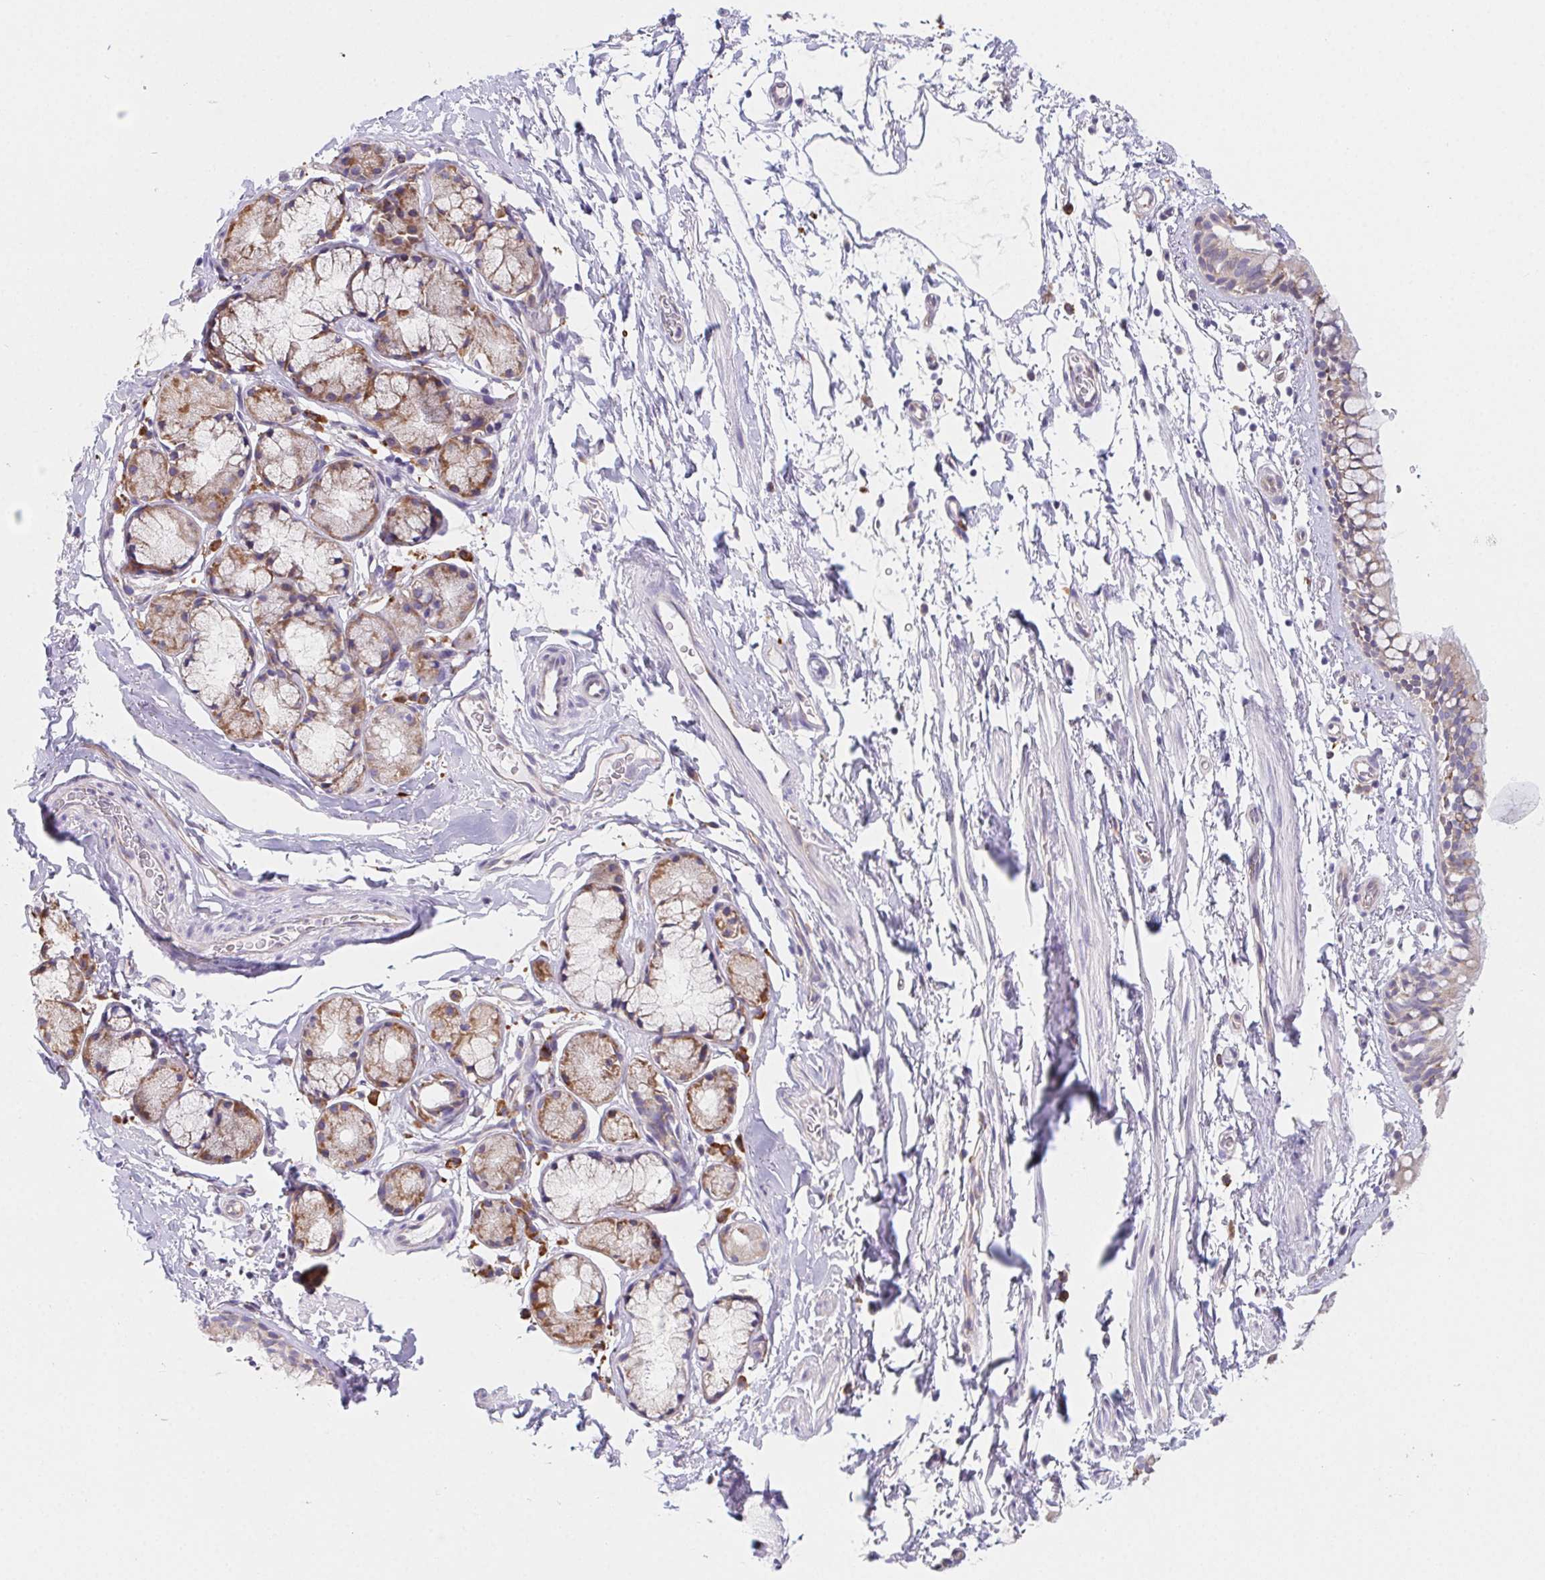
{"staining": {"intensity": "weak", "quantity": "25%-75%", "location": "cytoplasmic/membranous"}, "tissue": "bronchus", "cell_type": "Respiratory epithelial cells", "image_type": "normal", "snomed": [{"axis": "morphology", "description": "Normal tissue, NOS"}, {"axis": "topography", "description": "Lymph node"}, {"axis": "topography", "description": "Cartilage tissue"}, {"axis": "topography", "description": "Bronchus"}], "caption": "About 25%-75% of respiratory epithelial cells in benign human bronchus exhibit weak cytoplasmic/membranous protein expression as visualized by brown immunohistochemical staining.", "gene": "ADAM8", "patient": {"sex": "female", "age": 70}}